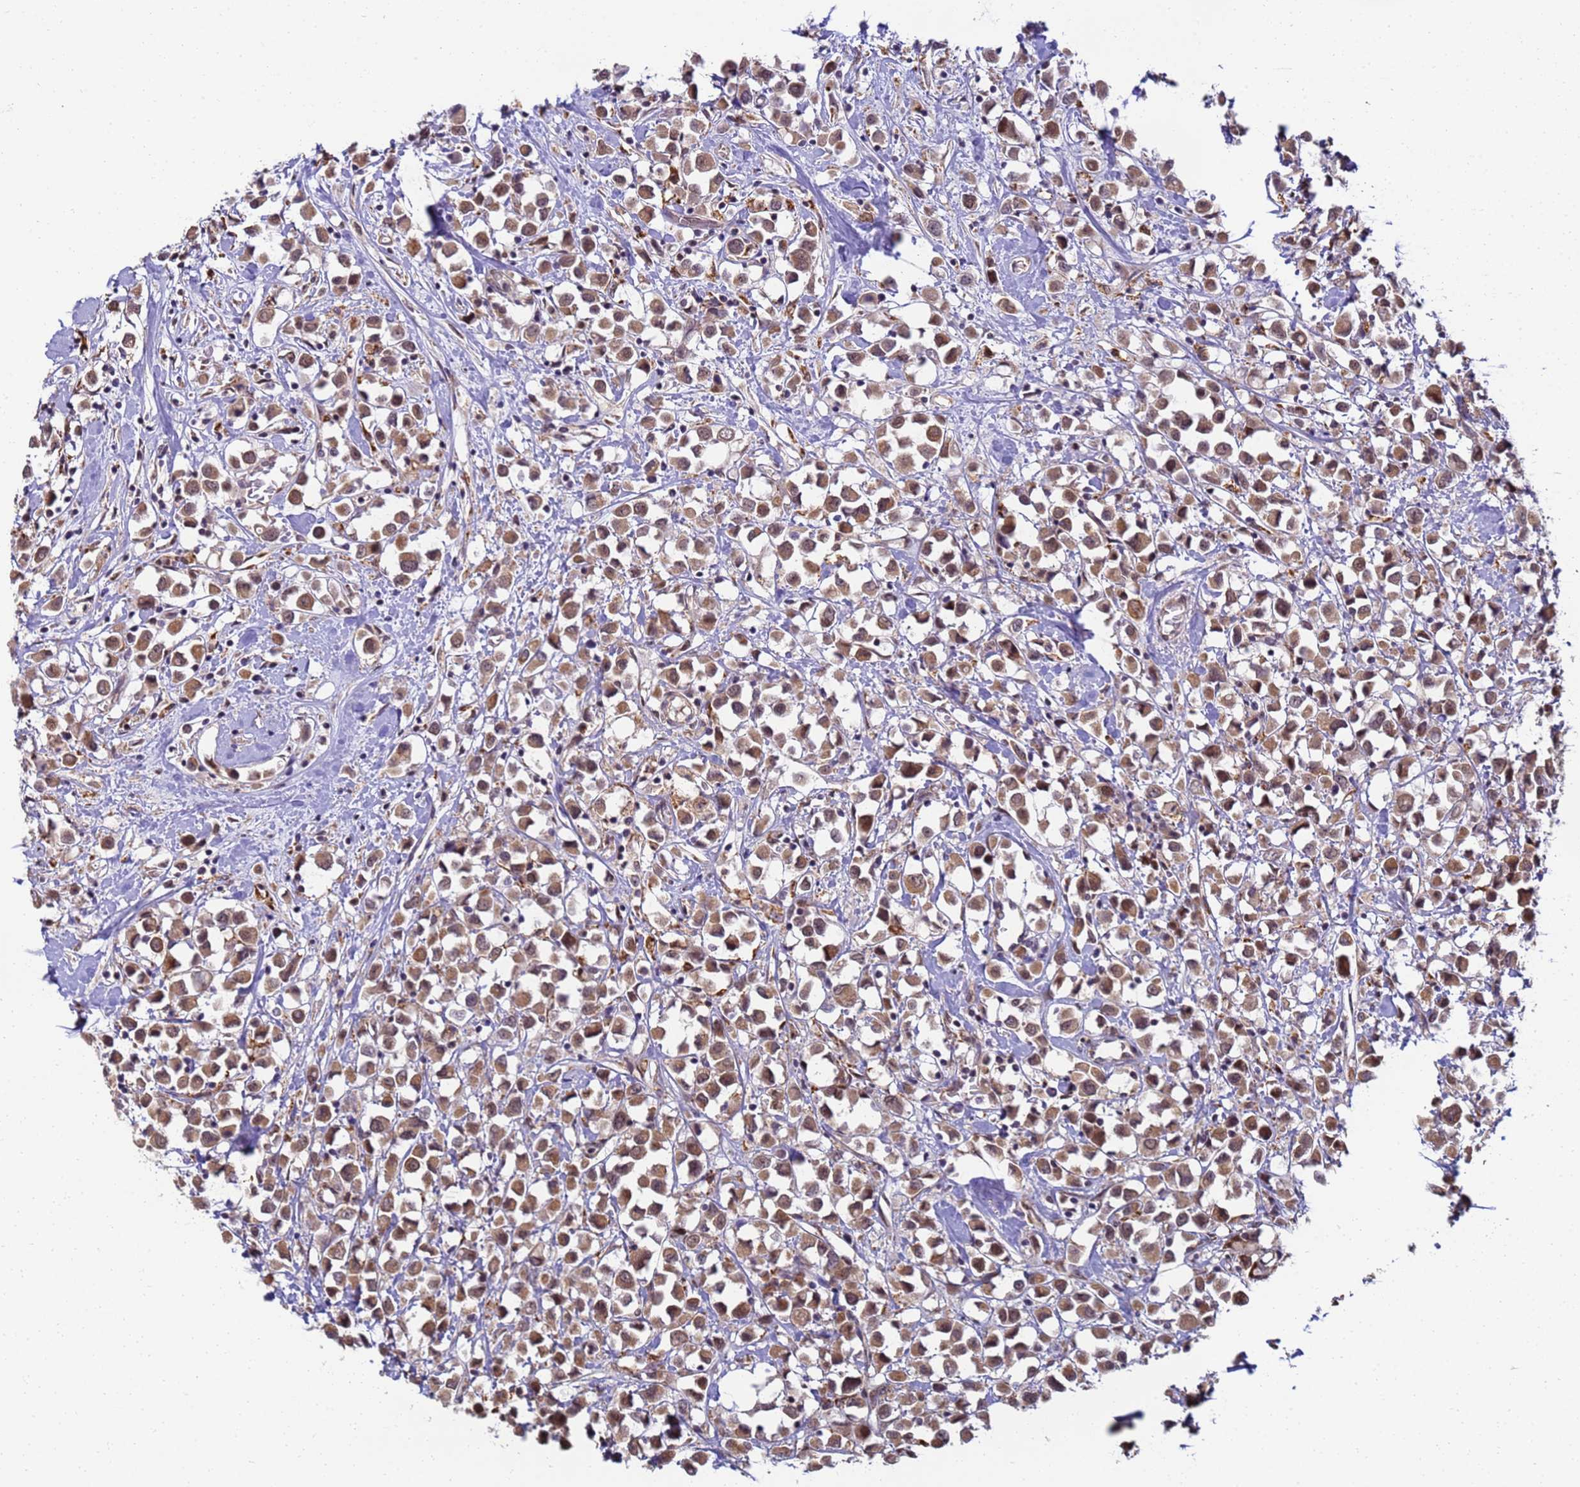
{"staining": {"intensity": "moderate", "quantity": ">75%", "location": "cytoplasmic/membranous"}, "tissue": "breast cancer", "cell_type": "Tumor cells", "image_type": "cancer", "snomed": [{"axis": "morphology", "description": "Duct carcinoma"}, {"axis": "topography", "description": "Breast"}], "caption": "Infiltrating ductal carcinoma (breast) was stained to show a protein in brown. There is medium levels of moderate cytoplasmic/membranous staining in approximately >75% of tumor cells.", "gene": "RAPGEF3", "patient": {"sex": "female", "age": 61}}